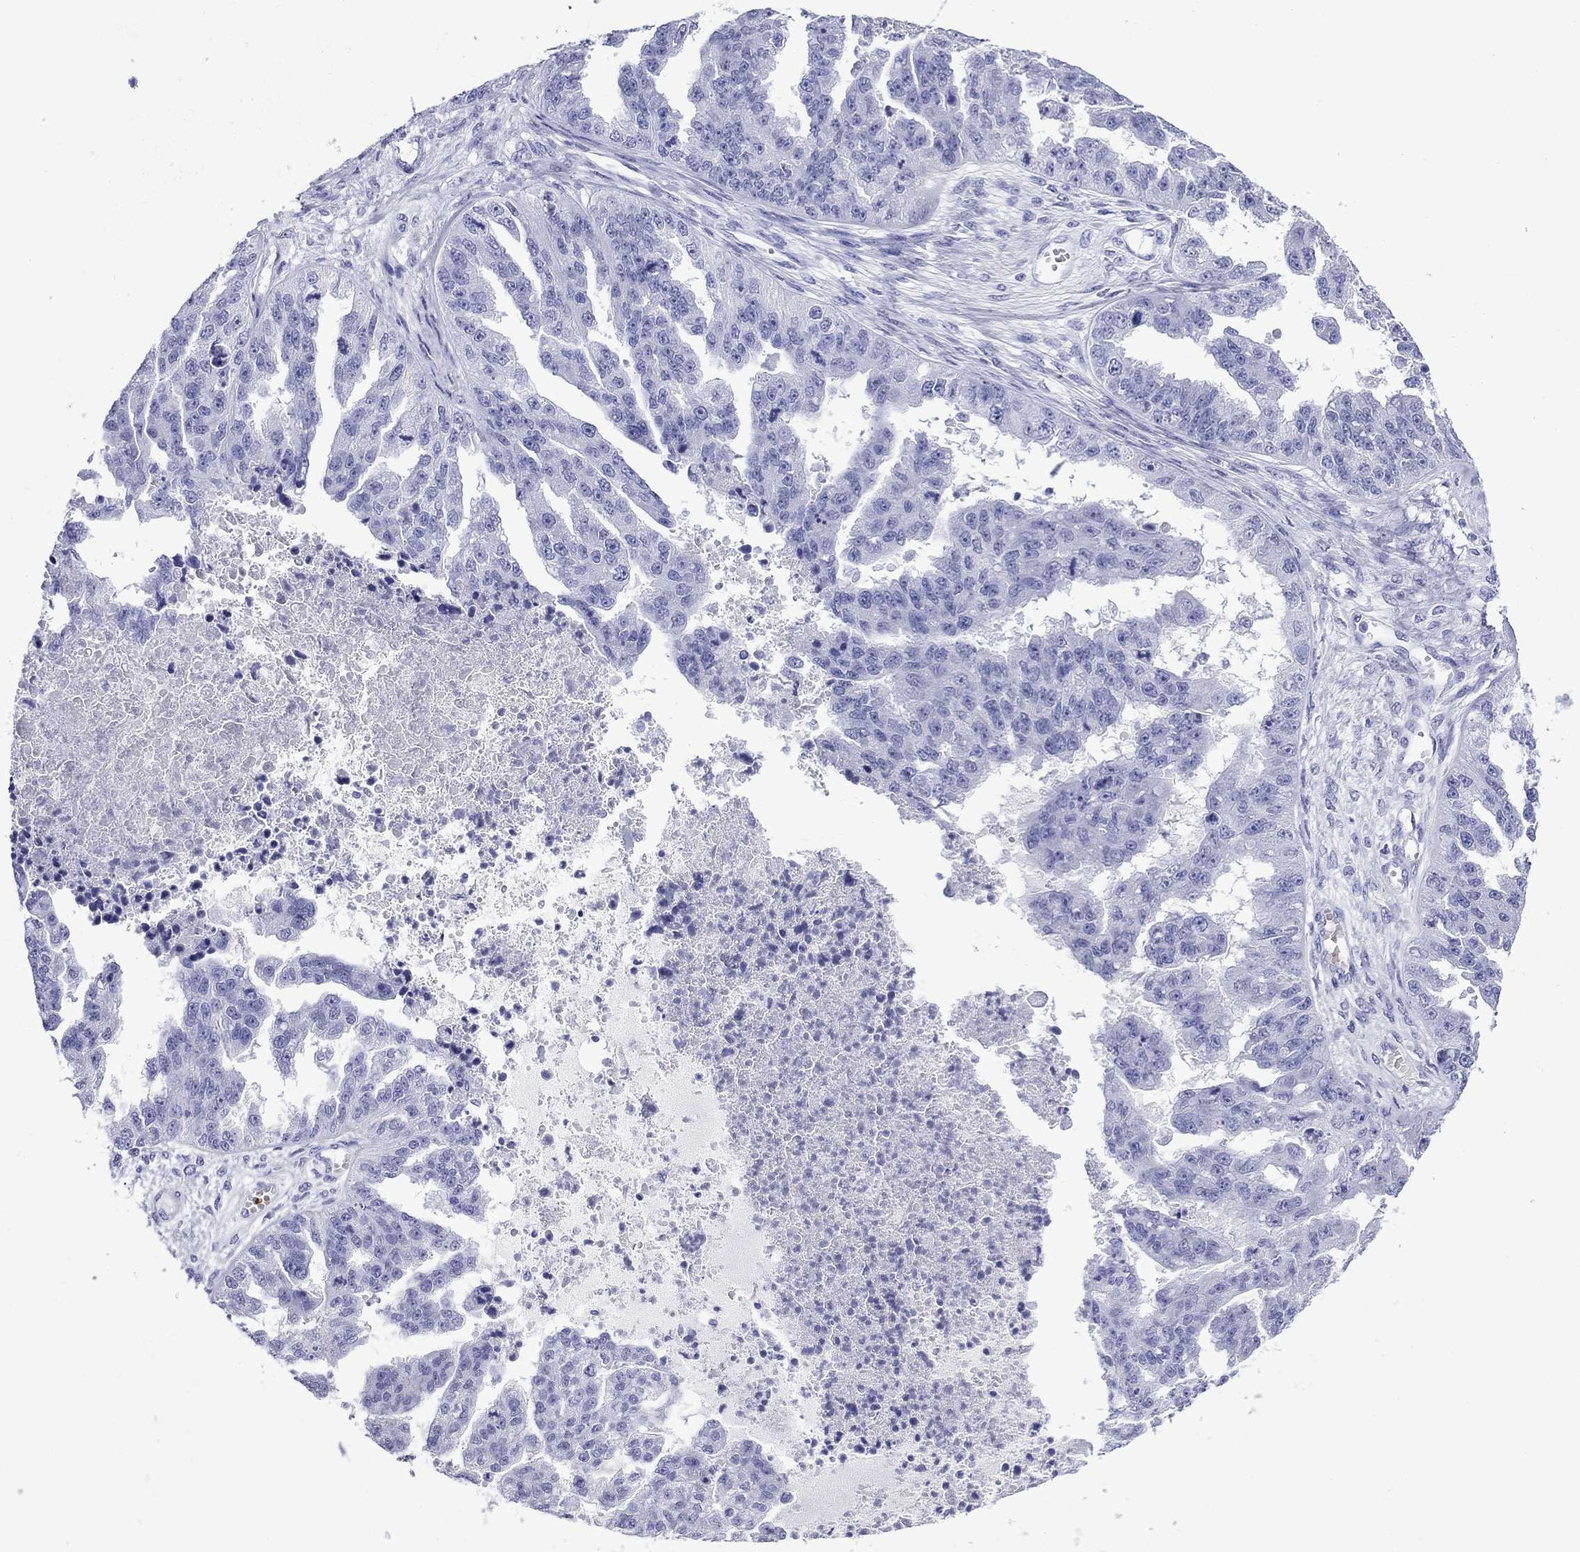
{"staining": {"intensity": "negative", "quantity": "none", "location": "none"}, "tissue": "ovarian cancer", "cell_type": "Tumor cells", "image_type": "cancer", "snomed": [{"axis": "morphology", "description": "Cystadenocarcinoma, serous, NOS"}, {"axis": "topography", "description": "Ovary"}], "caption": "High power microscopy photomicrograph of an immunohistochemistry histopathology image of serous cystadenocarcinoma (ovarian), revealing no significant expression in tumor cells.", "gene": "ROM1", "patient": {"sex": "female", "age": 58}}